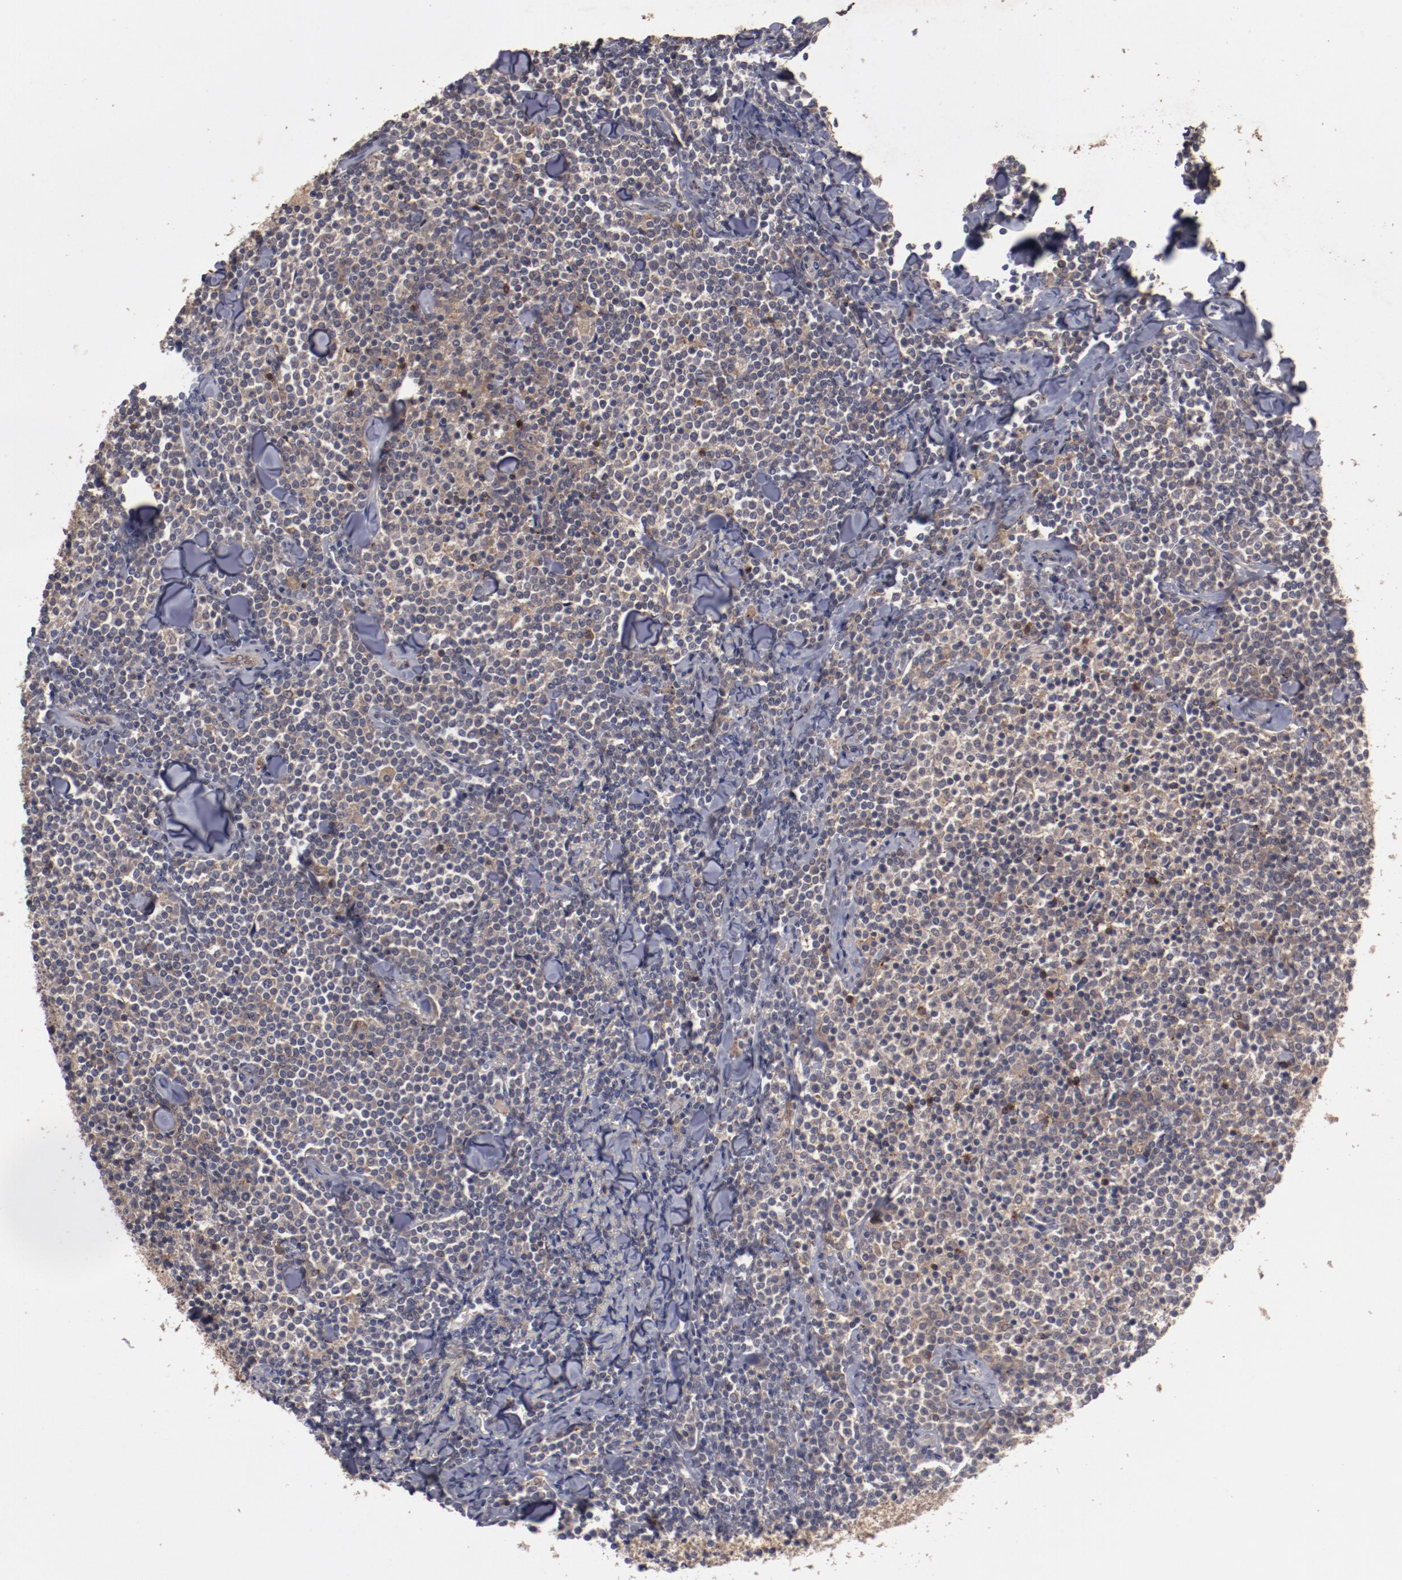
{"staining": {"intensity": "weak", "quantity": ">75%", "location": "cytoplasmic/membranous"}, "tissue": "lymphoma", "cell_type": "Tumor cells", "image_type": "cancer", "snomed": [{"axis": "morphology", "description": "Malignant lymphoma, non-Hodgkin's type, Low grade"}, {"axis": "topography", "description": "Soft tissue"}], "caption": "A high-resolution image shows IHC staining of lymphoma, which displays weak cytoplasmic/membranous staining in approximately >75% of tumor cells.", "gene": "LRRC75B", "patient": {"sex": "male", "age": 92}}